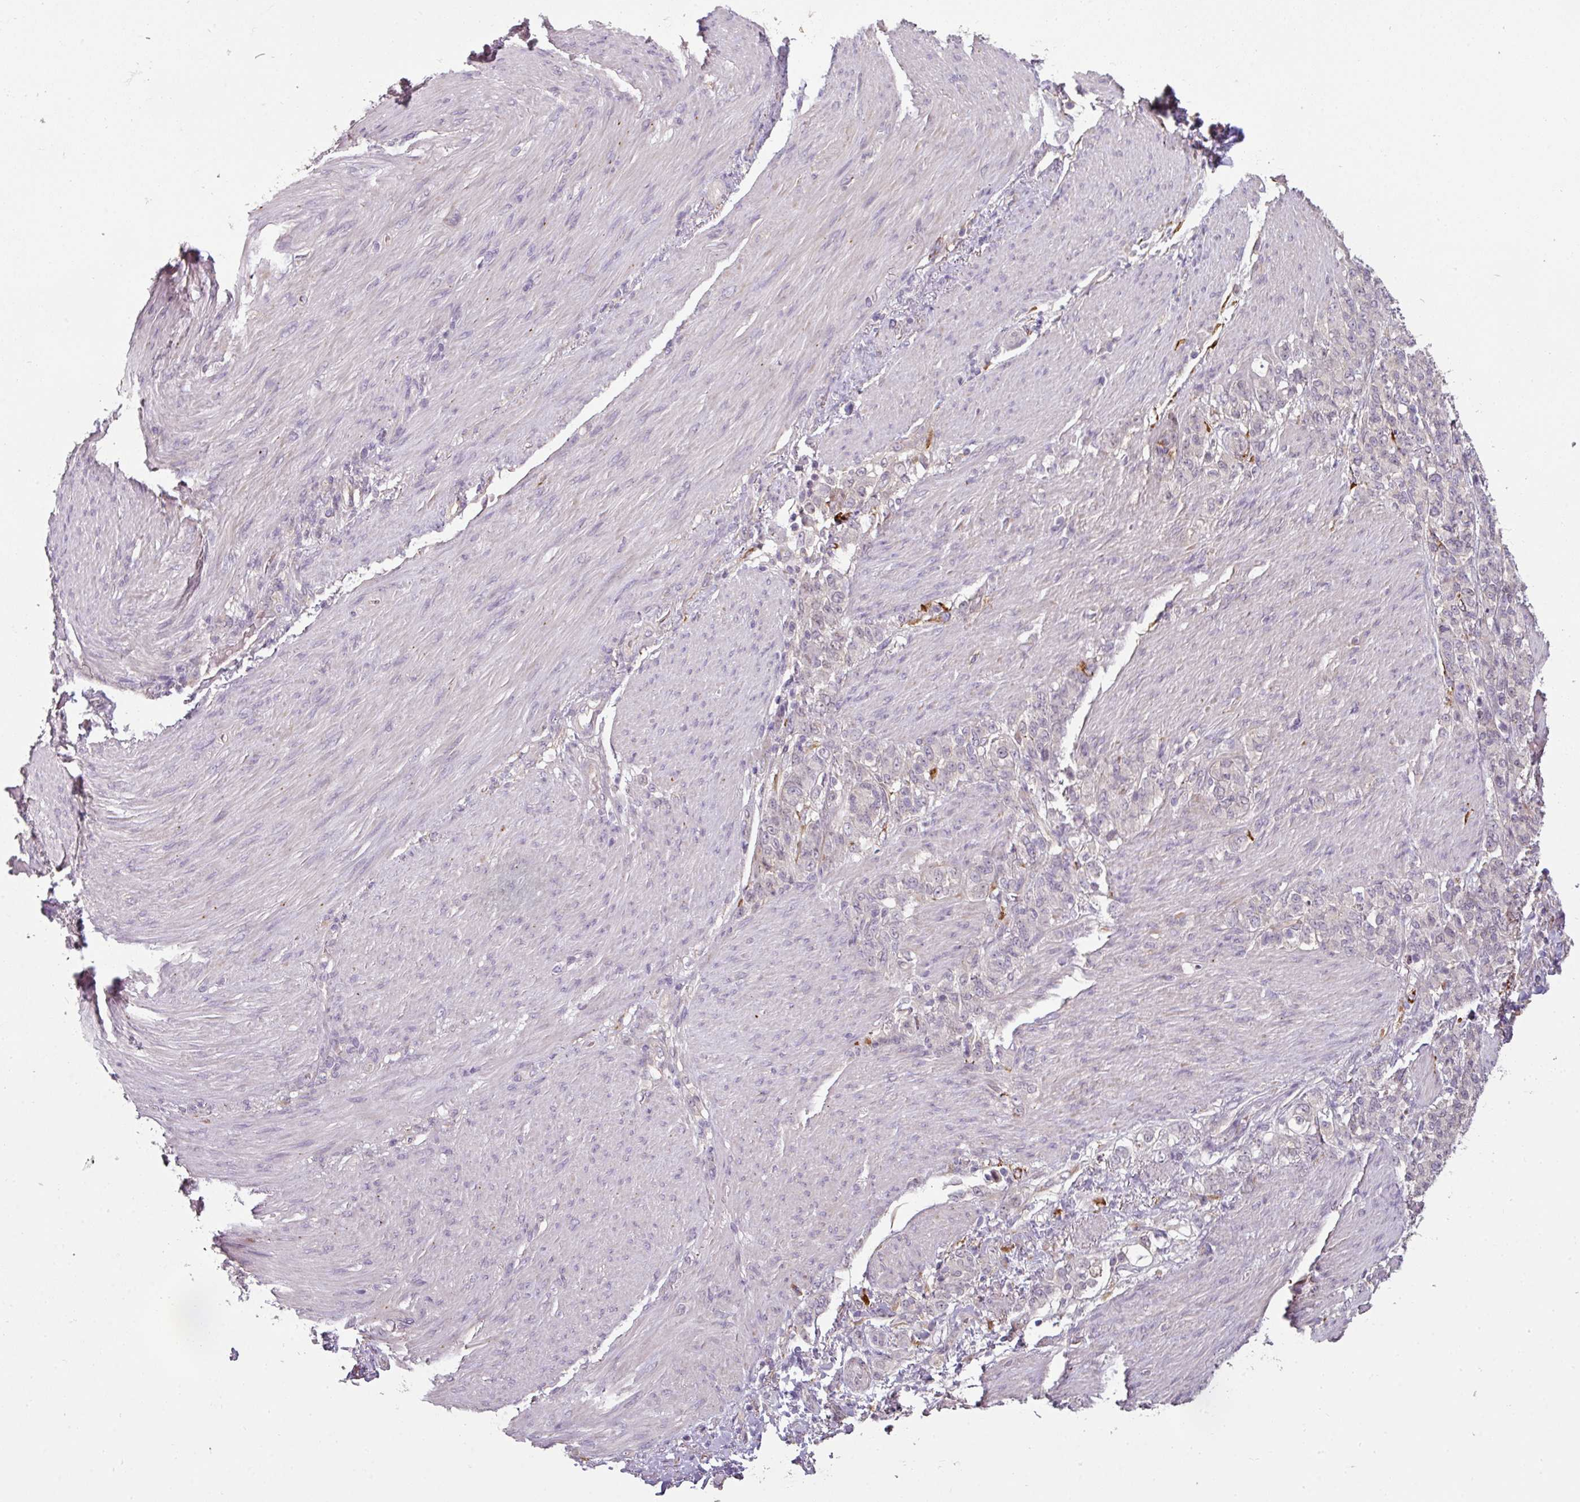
{"staining": {"intensity": "negative", "quantity": "none", "location": "none"}, "tissue": "stomach cancer", "cell_type": "Tumor cells", "image_type": "cancer", "snomed": [{"axis": "morphology", "description": "Adenocarcinoma, NOS"}, {"axis": "topography", "description": "Stomach"}], "caption": "Tumor cells show no significant positivity in stomach adenocarcinoma.", "gene": "C19orf33", "patient": {"sex": "female", "age": 79}}